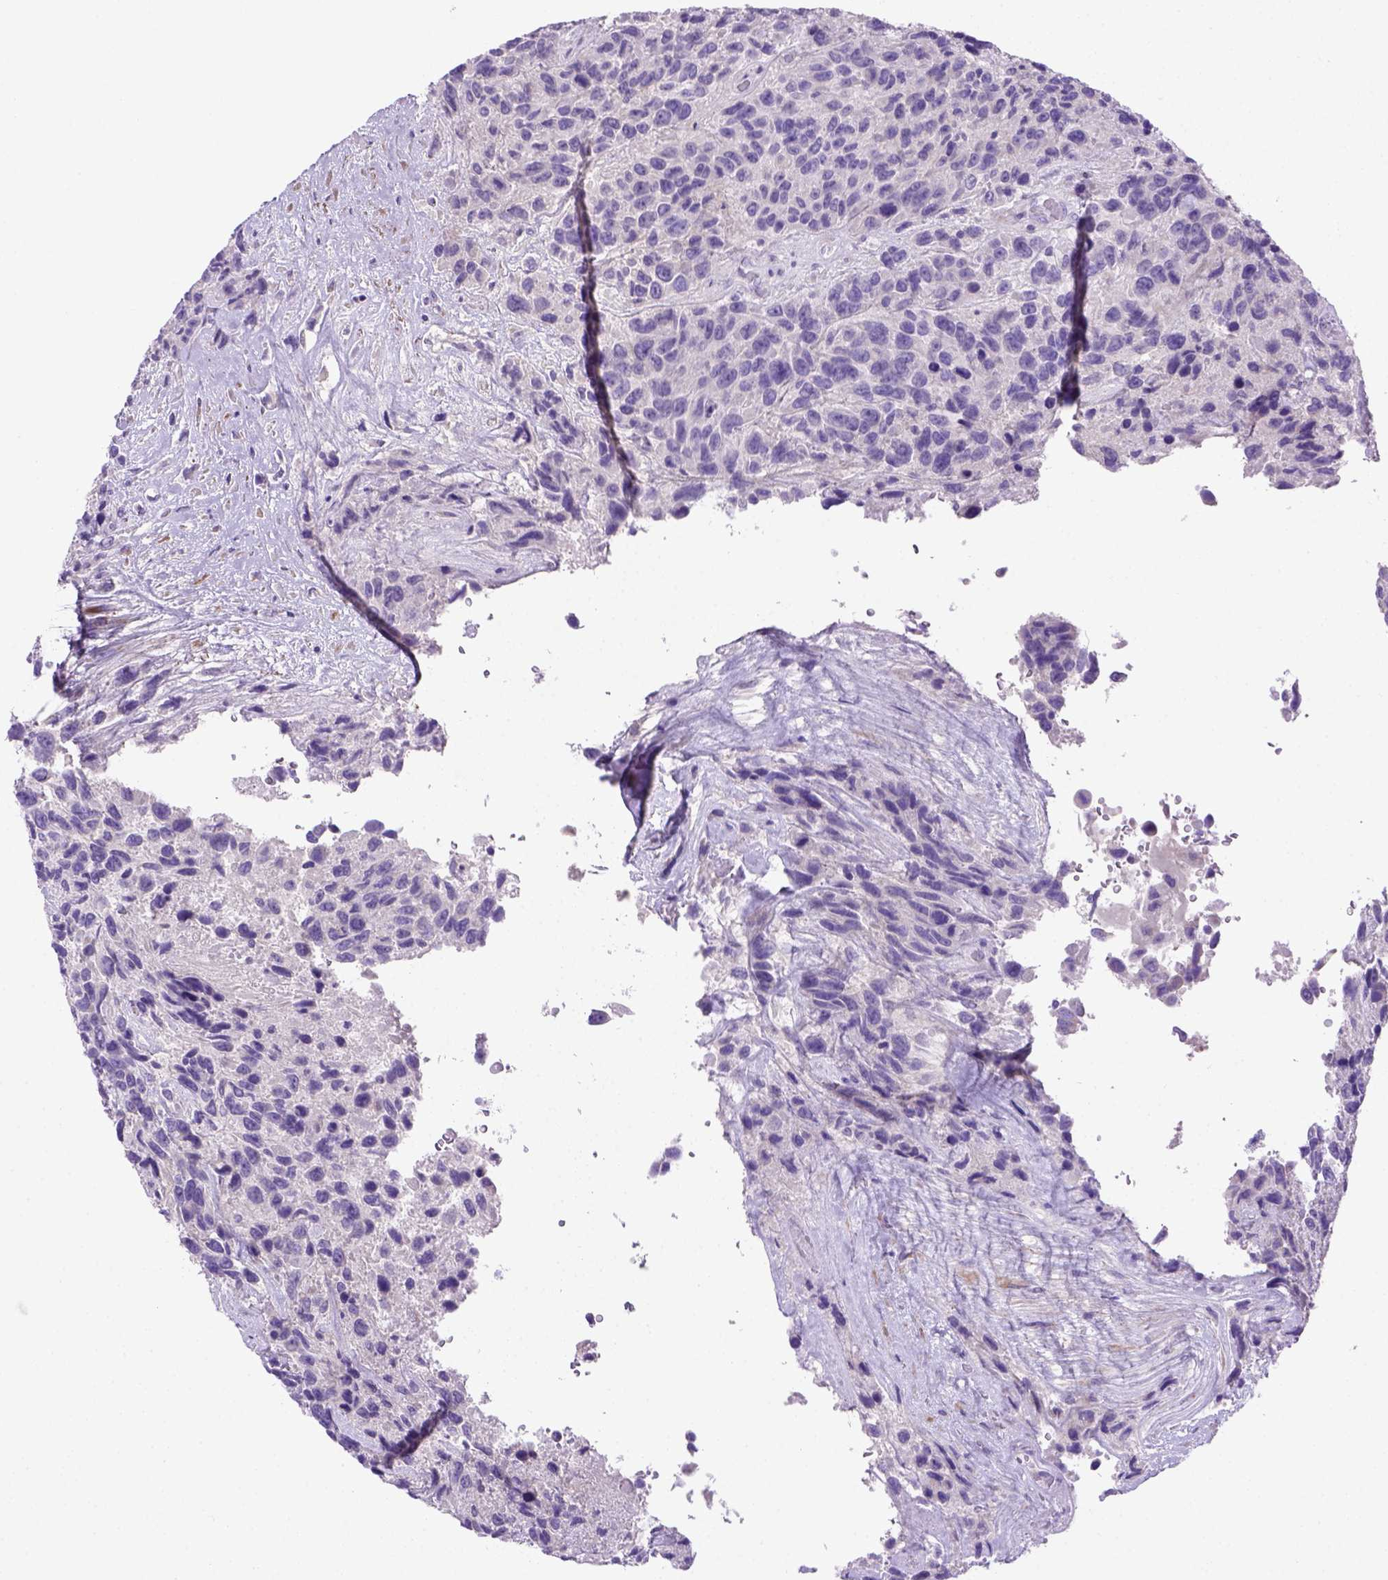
{"staining": {"intensity": "negative", "quantity": "none", "location": "none"}, "tissue": "urothelial cancer", "cell_type": "Tumor cells", "image_type": "cancer", "snomed": [{"axis": "morphology", "description": "Urothelial carcinoma, High grade"}, {"axis": "topography", "description": "Urinary bladder"}], "caption": "An IHC micrograph of urothelial carcinoma (high-grade) is shown. There is no staining in tumor cells of urothelial carcinoma (high-grade).", "gene": "SIRPD", "patient": {"sex": "female", "age": 70}}